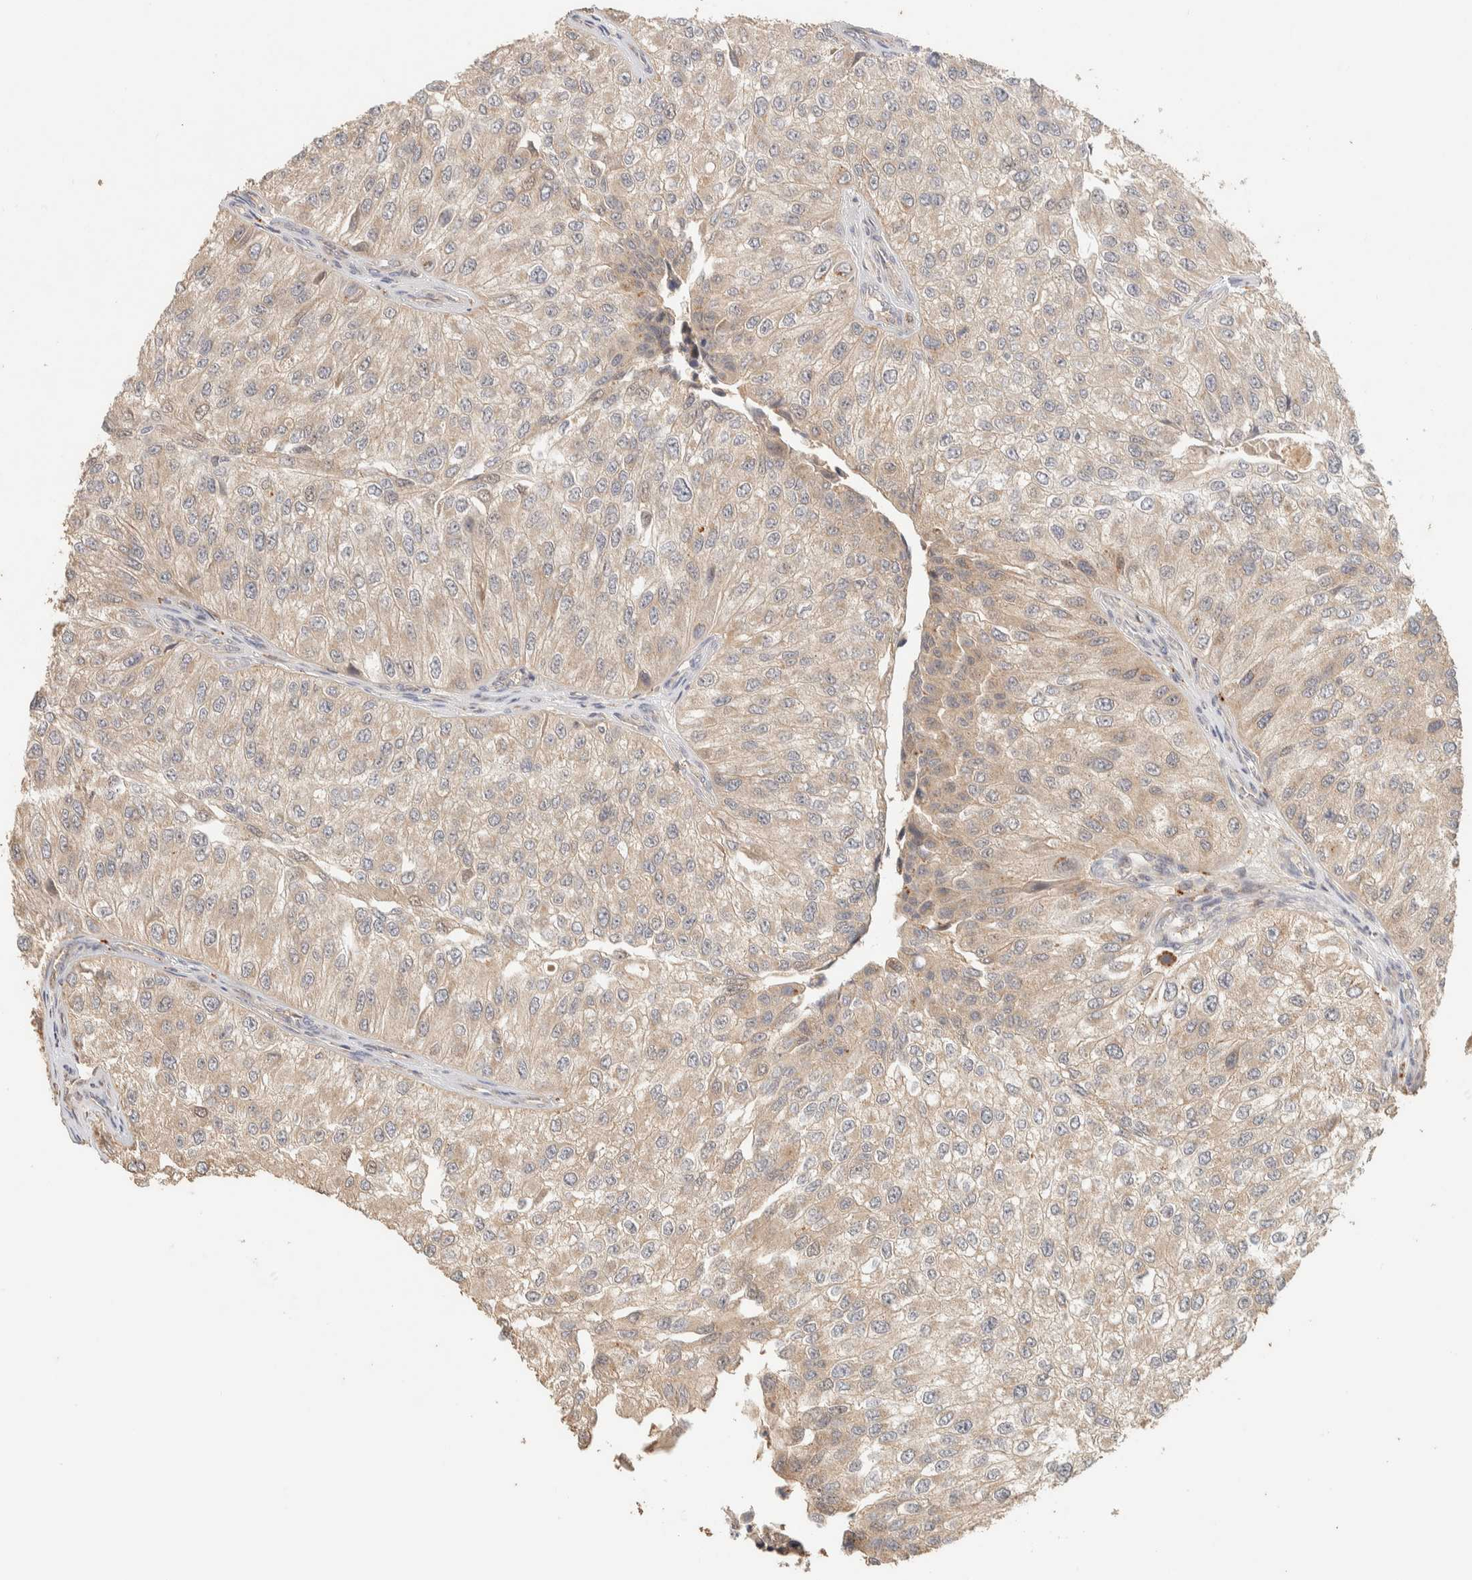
{"staining": {"intensity": "weak", "quantity": "25%-75%", "location": "cytoplasmic/membranous"}, "tissue": "urothelial cancer", "cell_type": "Tumor cells", "image_type": "cancer", "snomed": [{"axis": "morphology", "description": "Urothelial carcinoma, High grade"}, {"axis": "topography", "description": "Kidney"}, {"axis": "topography", "description": "Urinary bladder"}], "caption": "Urothelial carcinoma (high-grade) was stained to show a protein in brown. There is low levels of weak cytoplasmic/membranous positivity in approximately 25%-75% of tumor cells.", "gene": "ITPA", "patient": {"sex": "male", "age": 77}}